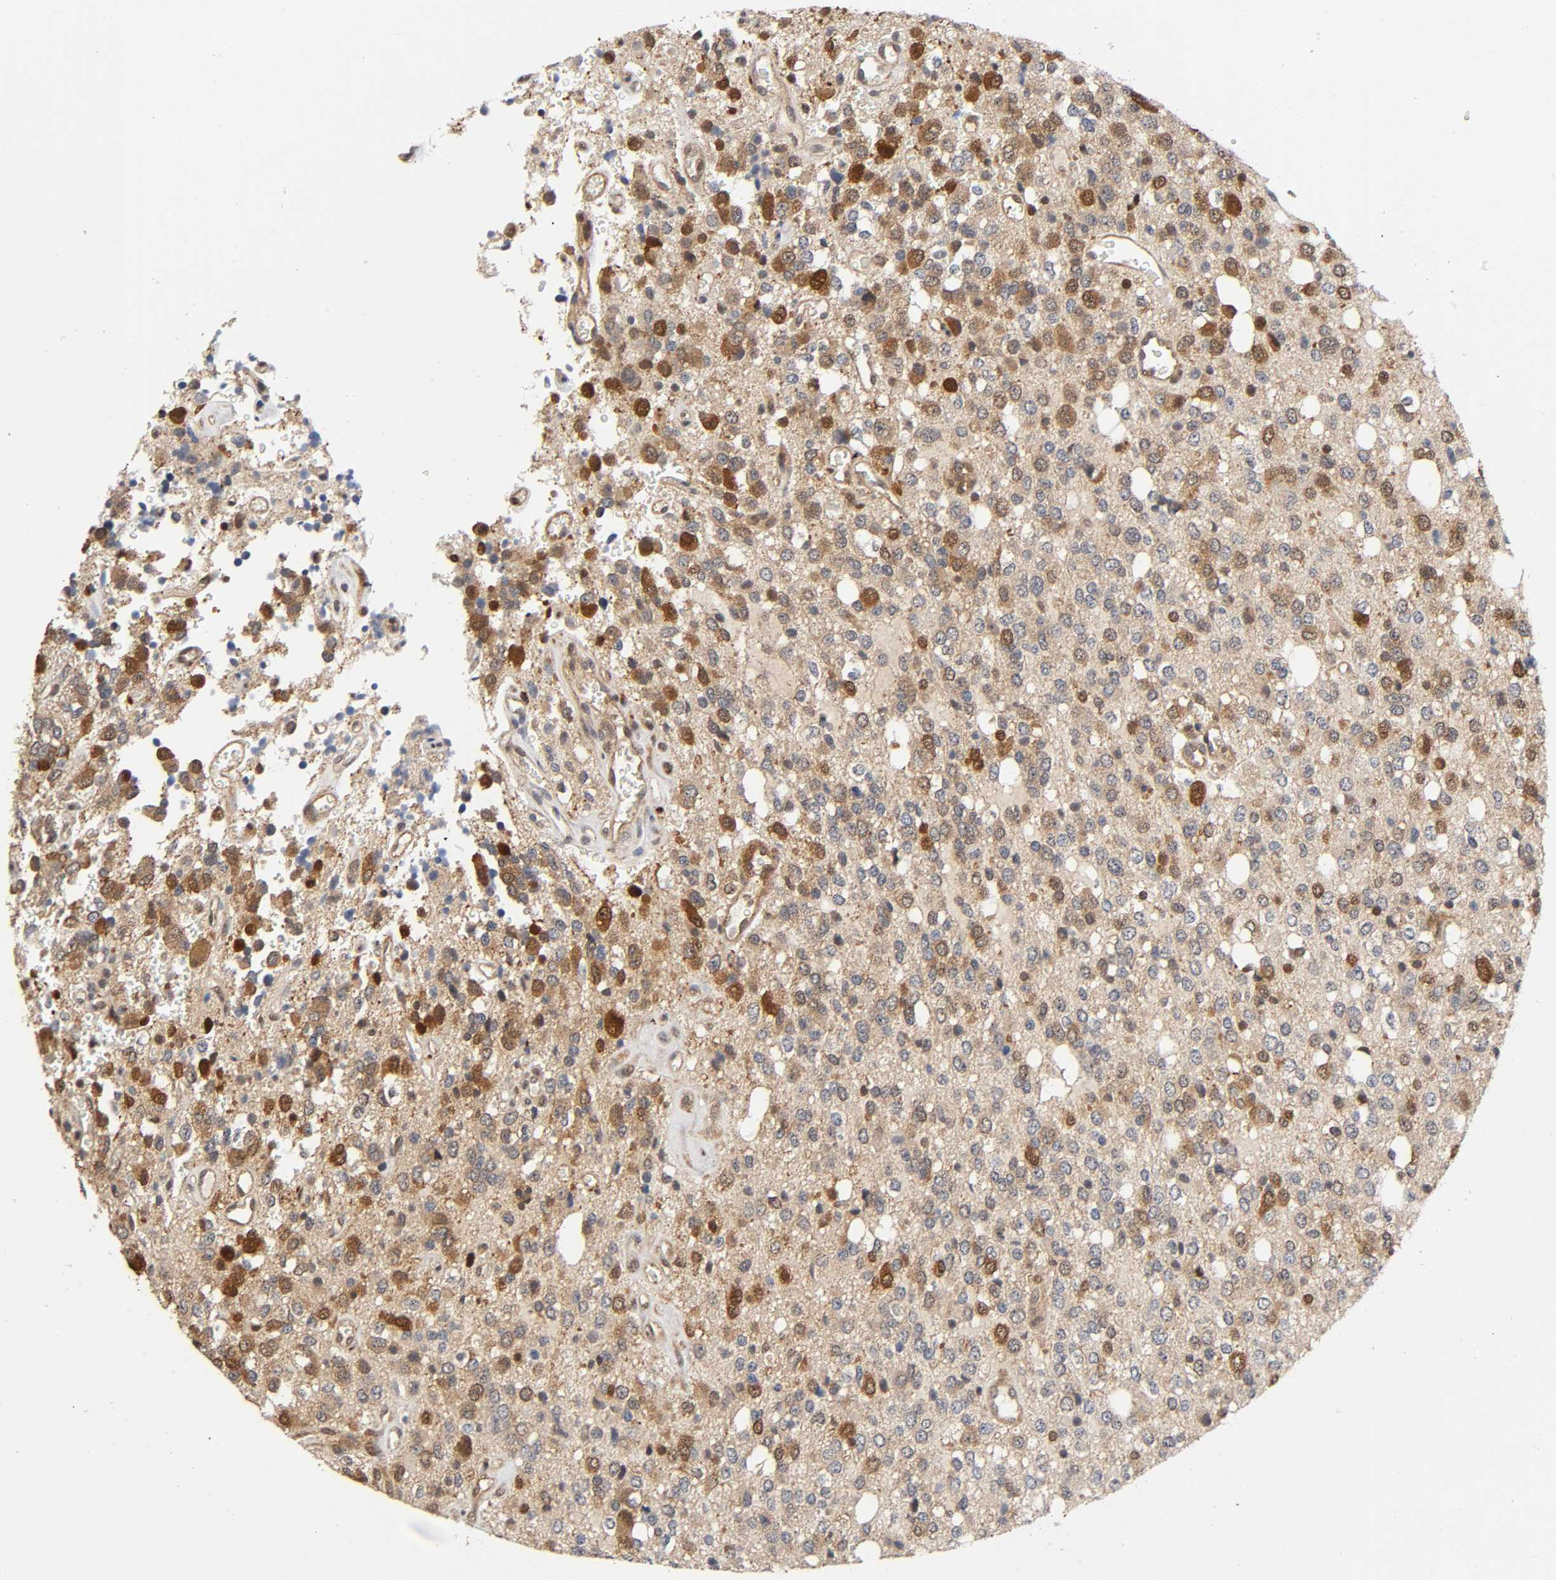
{"staining": {"intensity": "moderate", "quantity": "25%-75%", "location": "cytoplasmic/membranous,nuclear"}, "tissue": "glioma", "cell_type": "Tumor cells", "image_type": "cancer", "snomed": [{"axis": "morphology", "description": "Glioma, malignant, High grade"}, {"axis": "topography", "description": "Brain"}], "caption": "An immunohistochemistry photomicrograph of tumor tissue is shown. Protein staining in brown labels moderate cytoplasmic/membranous and nuclear positivity in malignant glioma (high-grade) within tumor cells.", "gene": "CASP9", "patient": {"sex": "male", "age": 47}}